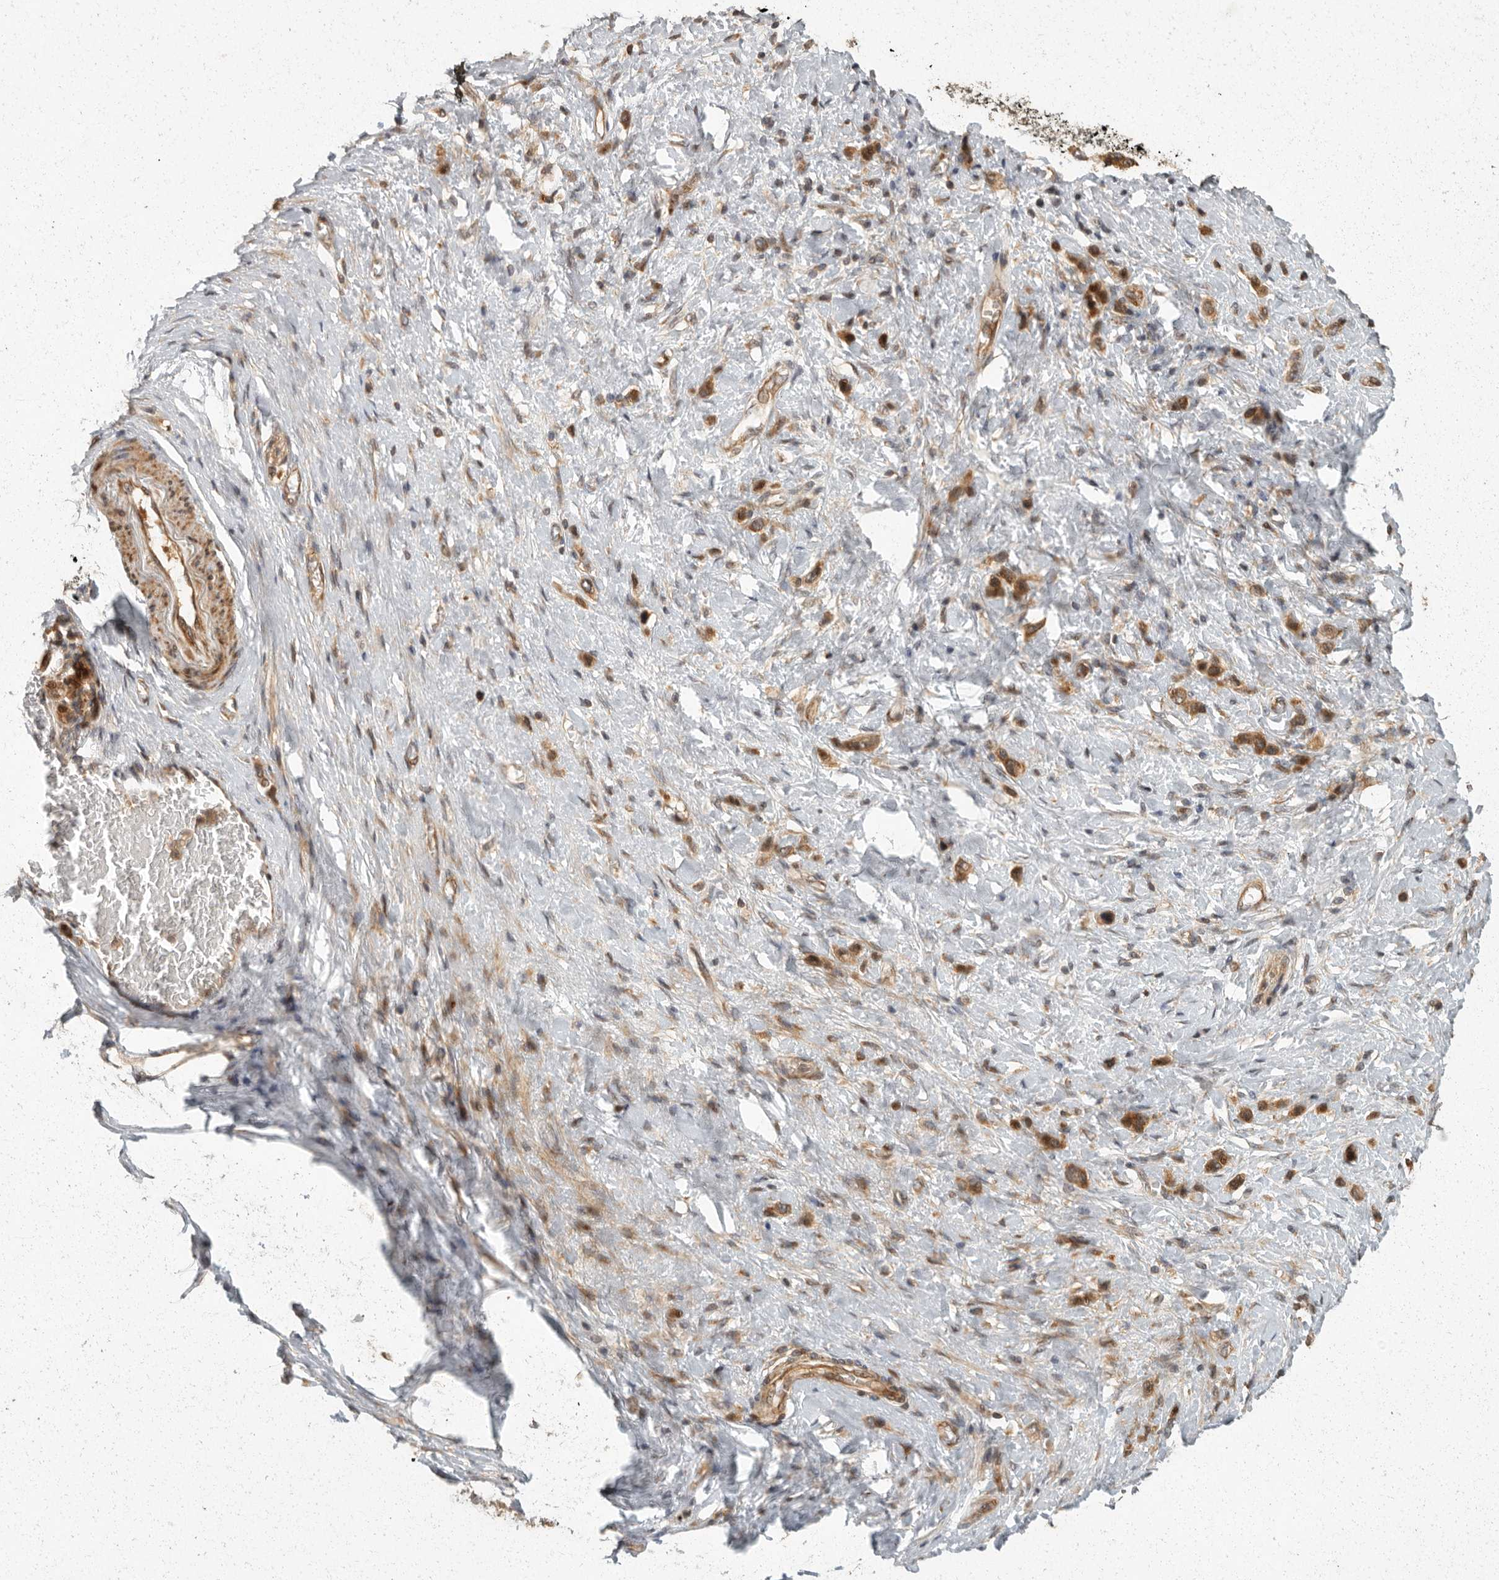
{"staining": {"intensity": "moderate", "quantity": ">75%", "location": "cytoplasmic/membranous,nuclear"}, "tissue": "stomach cancer", "cell_type": "Tumor cells", "image_type": "cancer", "snomed": [{"axis": "morphology", "description": "Adenocarcinoma, NOS"}, {"axis": "topography", "description": "Stomach"}], "caption": "Immunohistochemical staining of human stomach adenocarcinoma displays medium levels of moderate cytoplasmic/membranous and nuclear expression in about >75% of tumor cells. The protein of interest is shown in brown color, while the nuclei are stained blue.", "gene": "SWT1", "patient": {"sex": "female", "age": 65}}